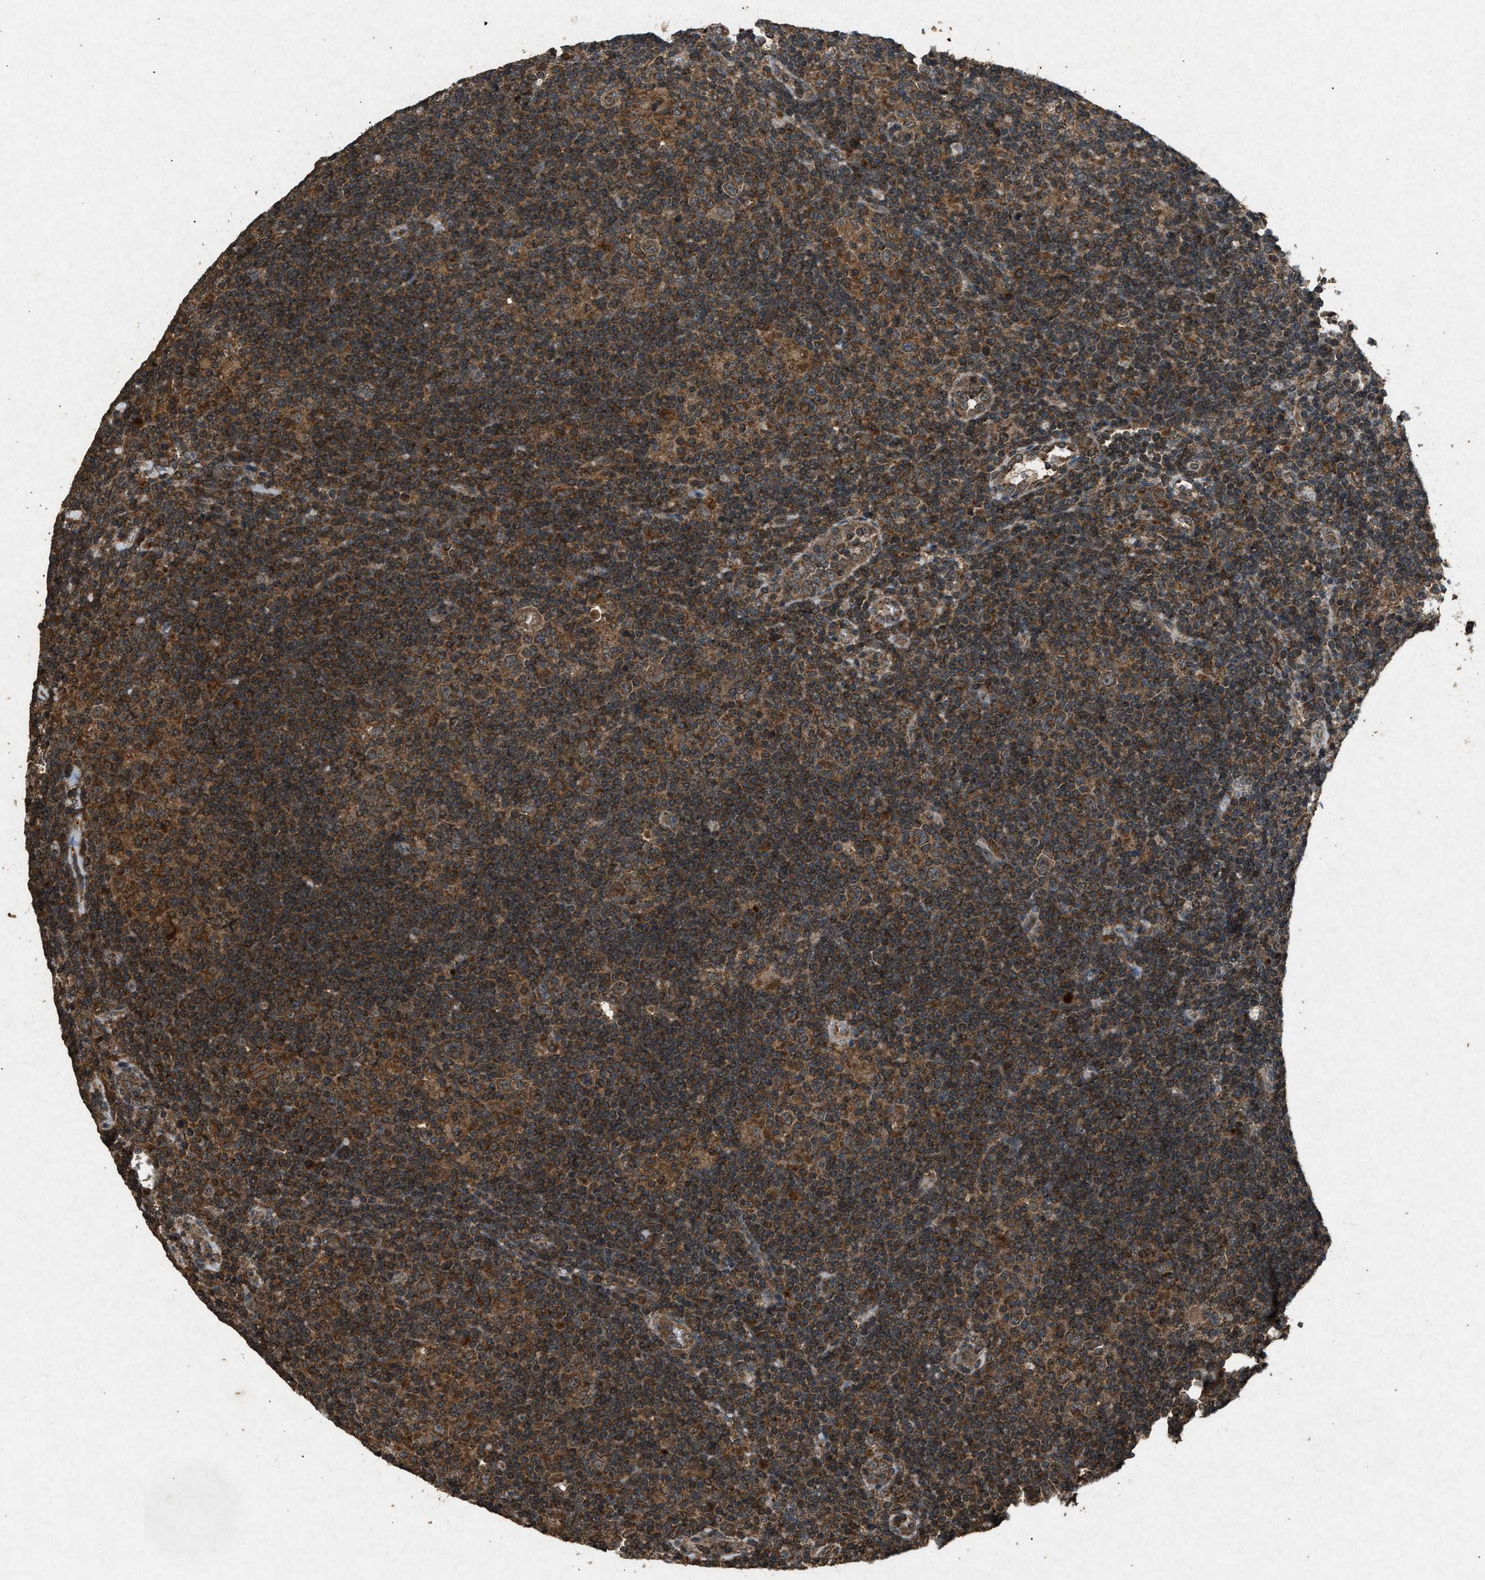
{"staining": {"intensity": "moderate", "quantity": ">75%", "location": "cytoplasmic/membranous"}, "tissue": "lymphoma", "cell_type": "Tumor cells", "image_type": "cancer", "snomed": [{"axis": "morphology", "description": "Hodgkin's disease, NOS"}, {"axis": "topography", "description": "Lymph node"}], "caption": "This photomicrograph exhibits IHC staining of human lymphoma, with medium moderate cytoplasmic/membranous staining in about >75% of tumor cells.", "gene": "OAS1", "patient": {"sex": "female", "age": 57}}